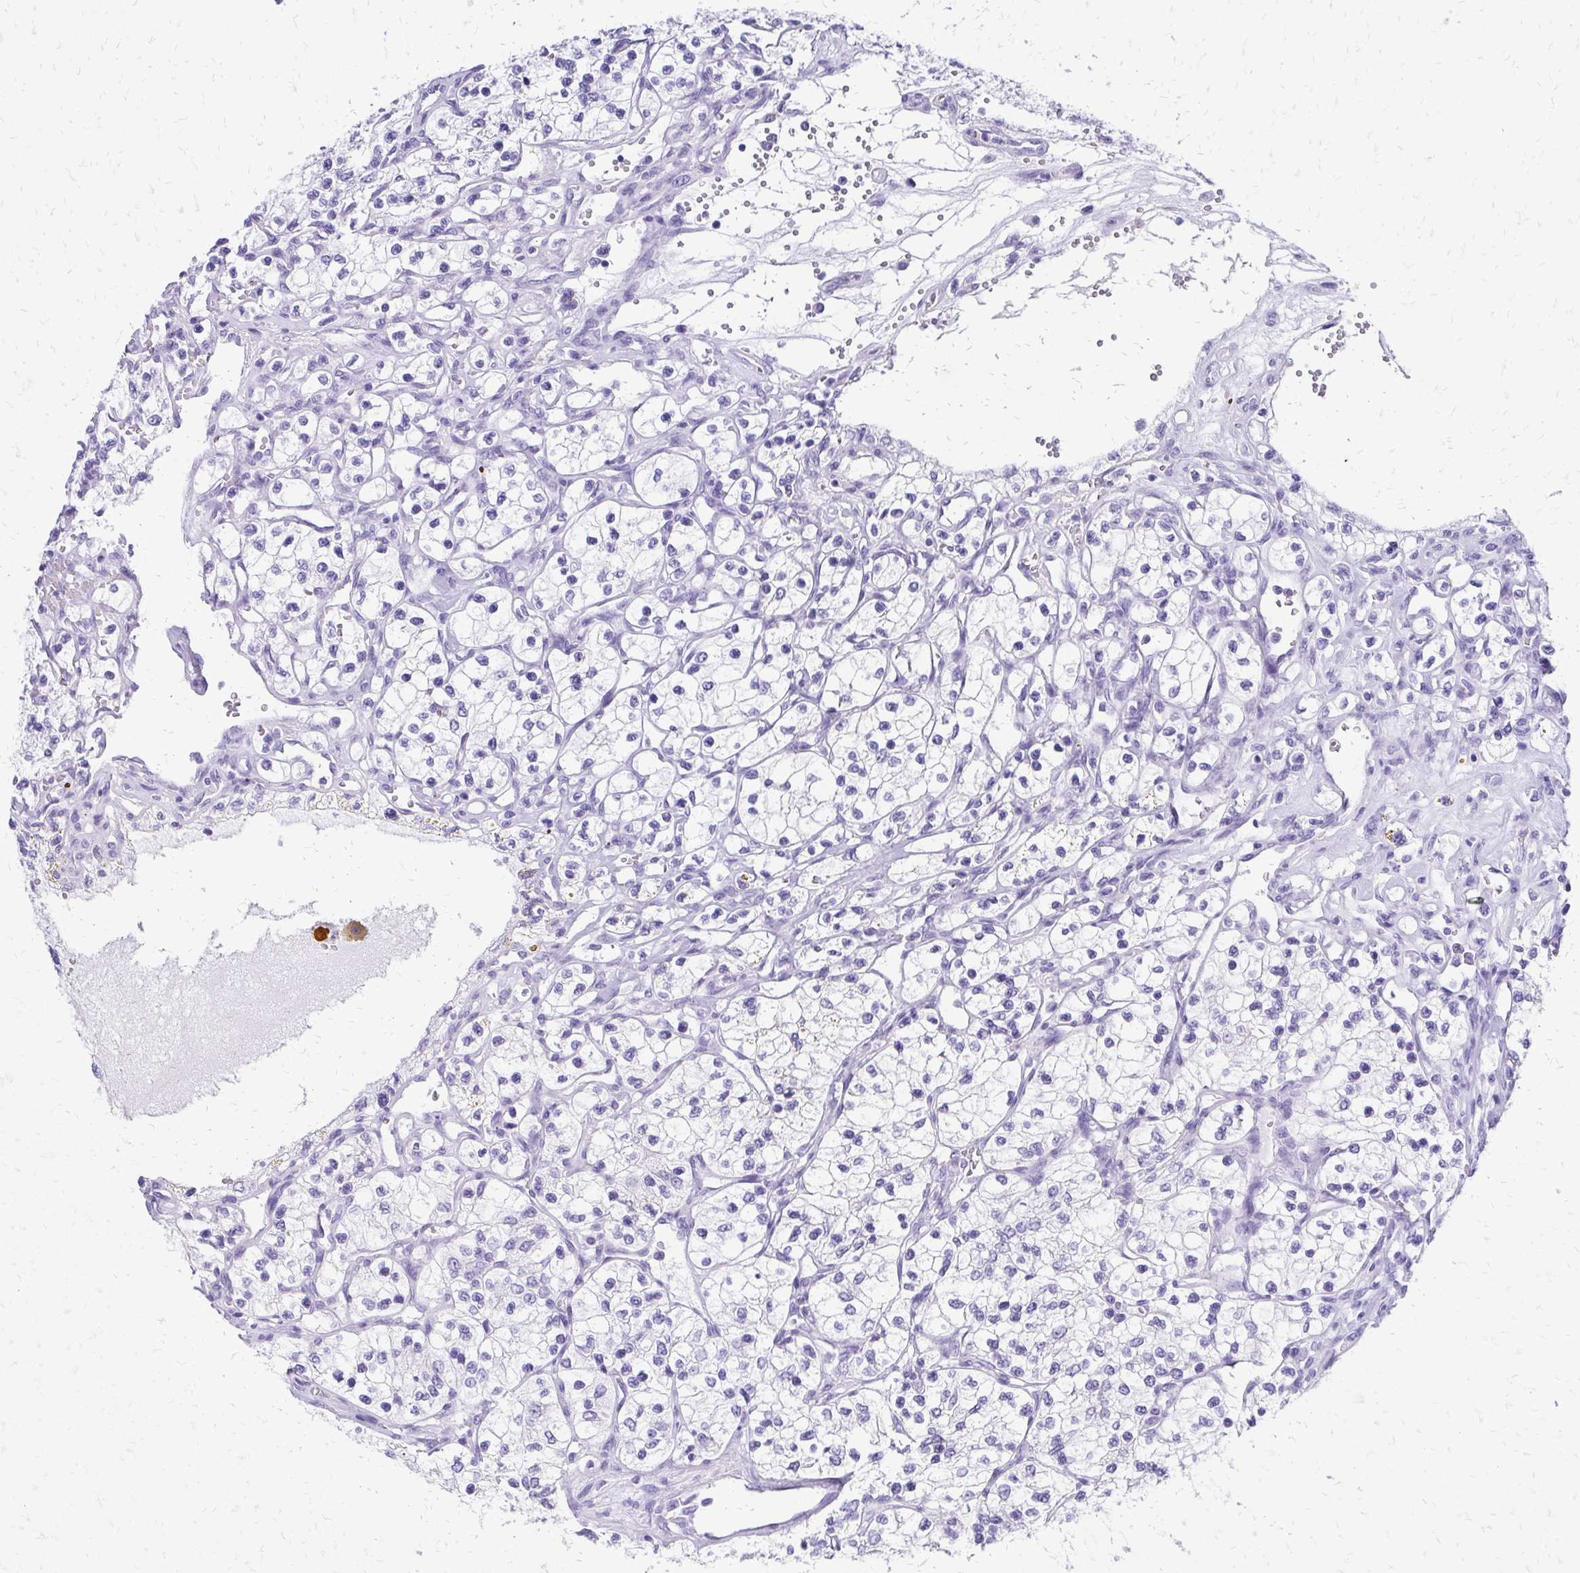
{"staining": {"intensity": "negative", "quantity": "none", "location": "none"}, "tissue": "renal cancer", "cell_type": "Tumor cells", "image_type": "cancer", "snomed": [{"axis": "morphology", "description": "Adenocarcinoma, NOS"}, {"axis": "topography", "description": "Kidney"}], "caption": "Immunohistochemistry (IHC) image of neoplastic tissue: human renal cancer (adenocarcinoma) stained with DAB reveals no significant protein staining in tumor cells.", "gene": "SLC32A1", "patient": {"sex": "female", "age": 69}}